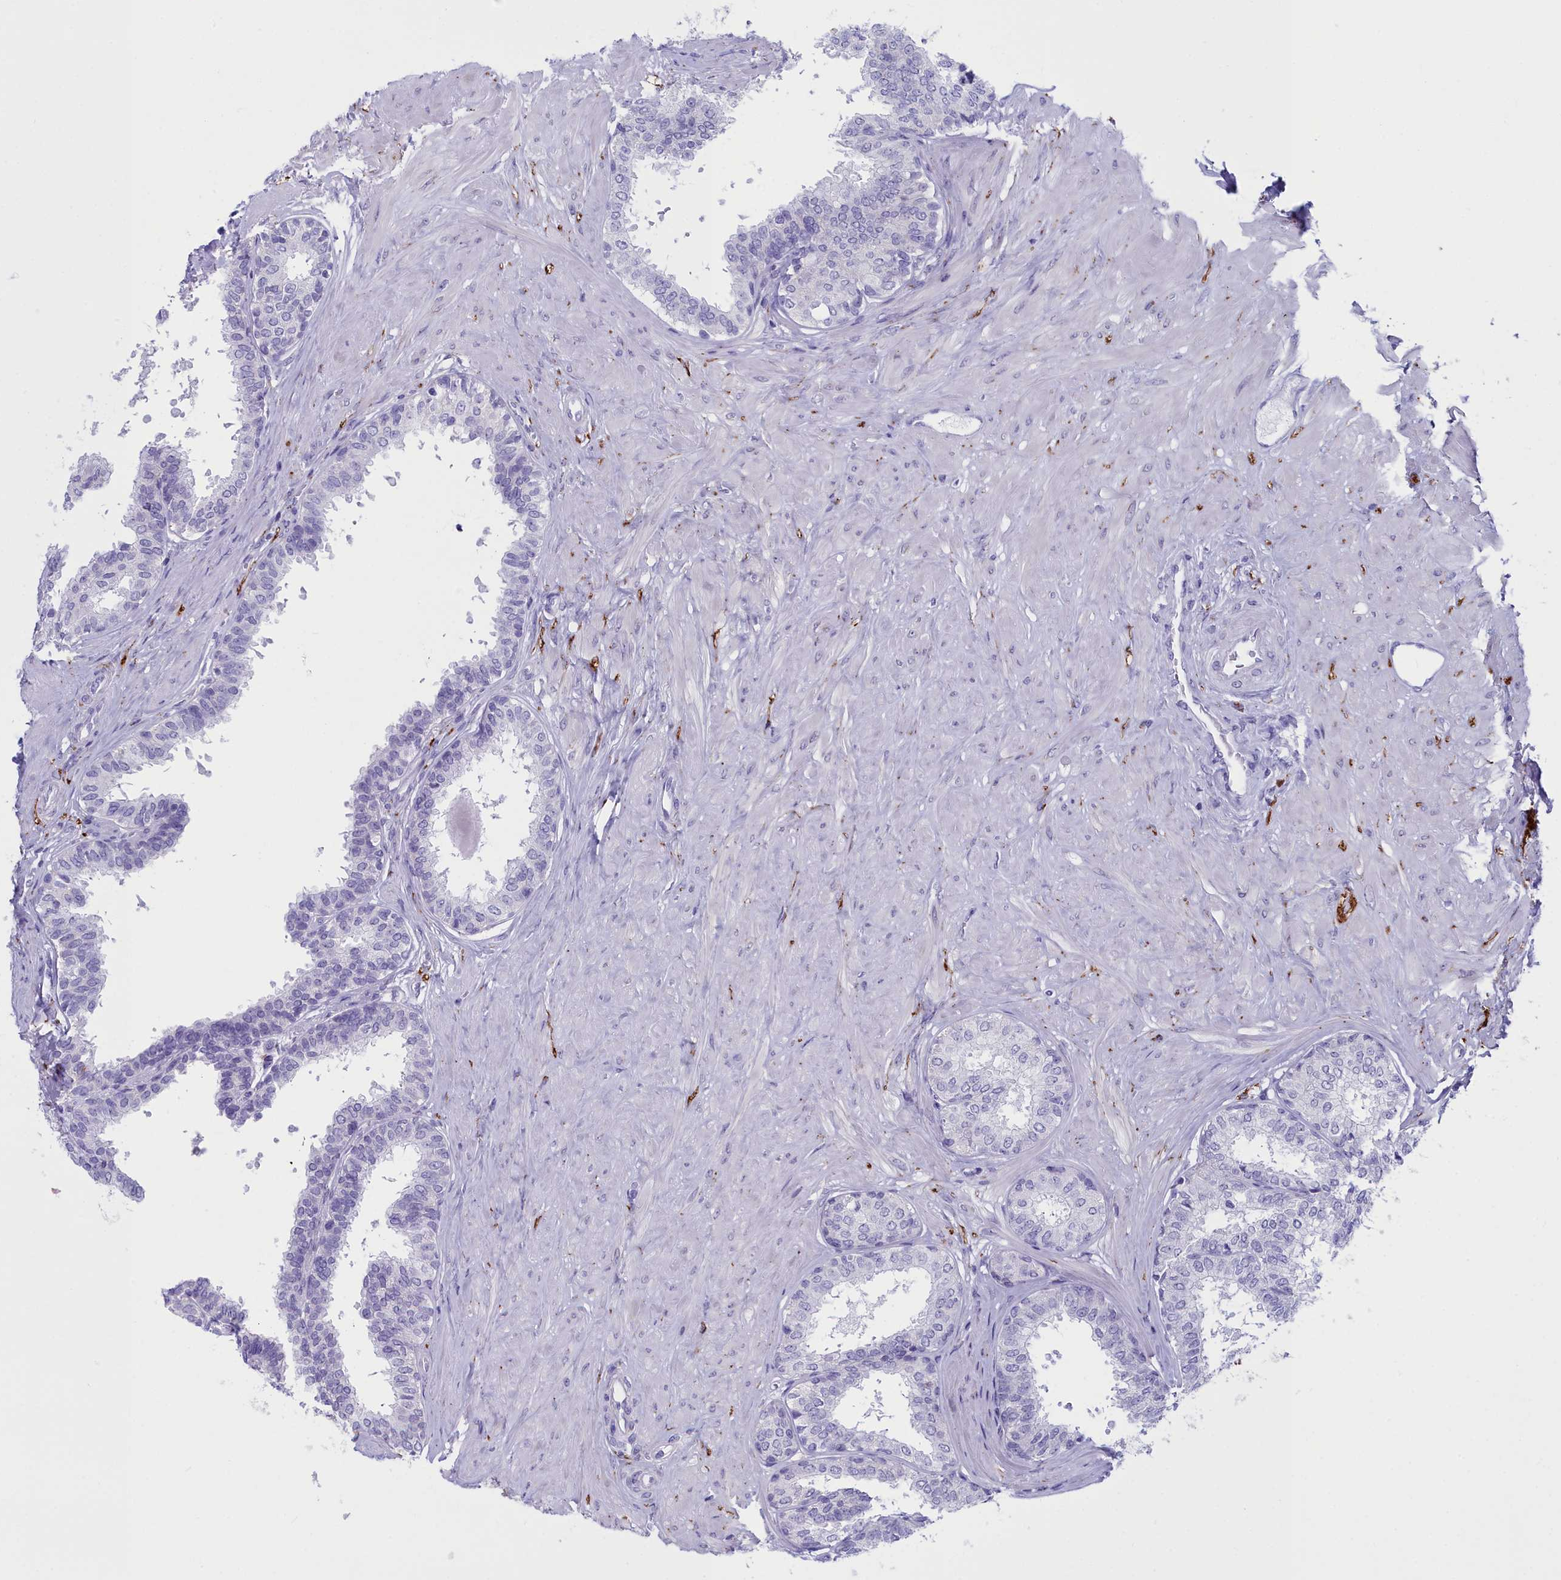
{"staining": {"intensity": "negative", "quantity": "none", "location": "none"}, "tissue": "prostate", "cell_type": "Glandular cells", "image_type": "normal", "snomed": [{"axis": "morphology", "description": "Normal tissue, NOS"}, {"axis": "topography", "description": "Prostate"}], "caption": "Micrograph shows no protein expression in glandular cells of benign prostate.", "gene": "MAP6", "patient": {"sex": "male", "age": 48}}